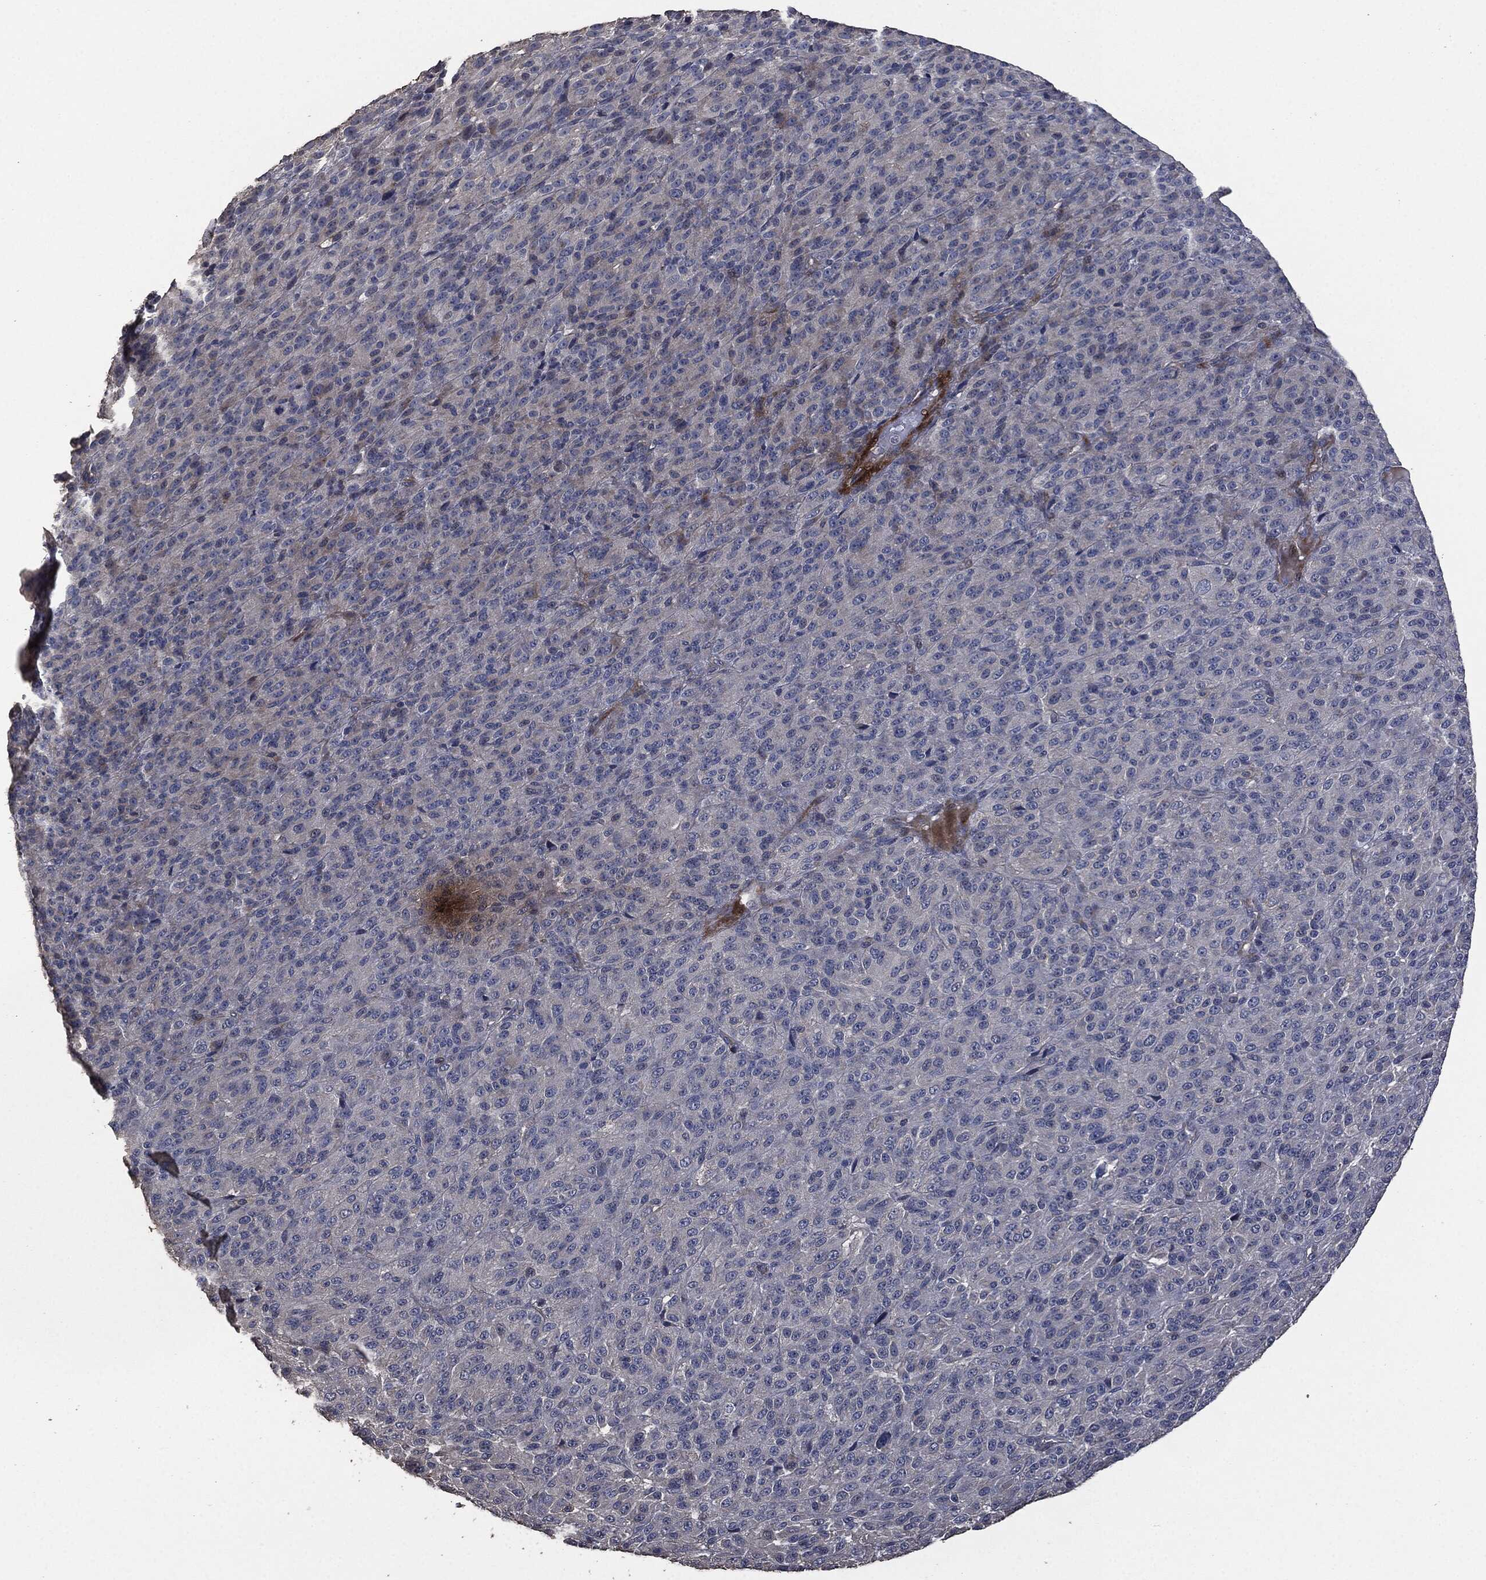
{"staining": {"intensity": "moderate", "quantity": "<25%", "location": "cytoplasmic/membranous"}, "tissue": "melanoma", "cell_type": "Tumor cells", "image_type": "cancer", "snomed": [{"axis": "morphology", "description": "Malignant melanoma, Metastatic site"}, {"axis": "topography", "description": "Brain"}], "caption": "The photomicrograph exhibits a brown stain indicating the presence of a protein in the cytoplasmic/membranous of tumor cells in malignant melanoma (metastatic site).", "gene": "MSLN", "patient": {"sex": "female", "age": 56}}